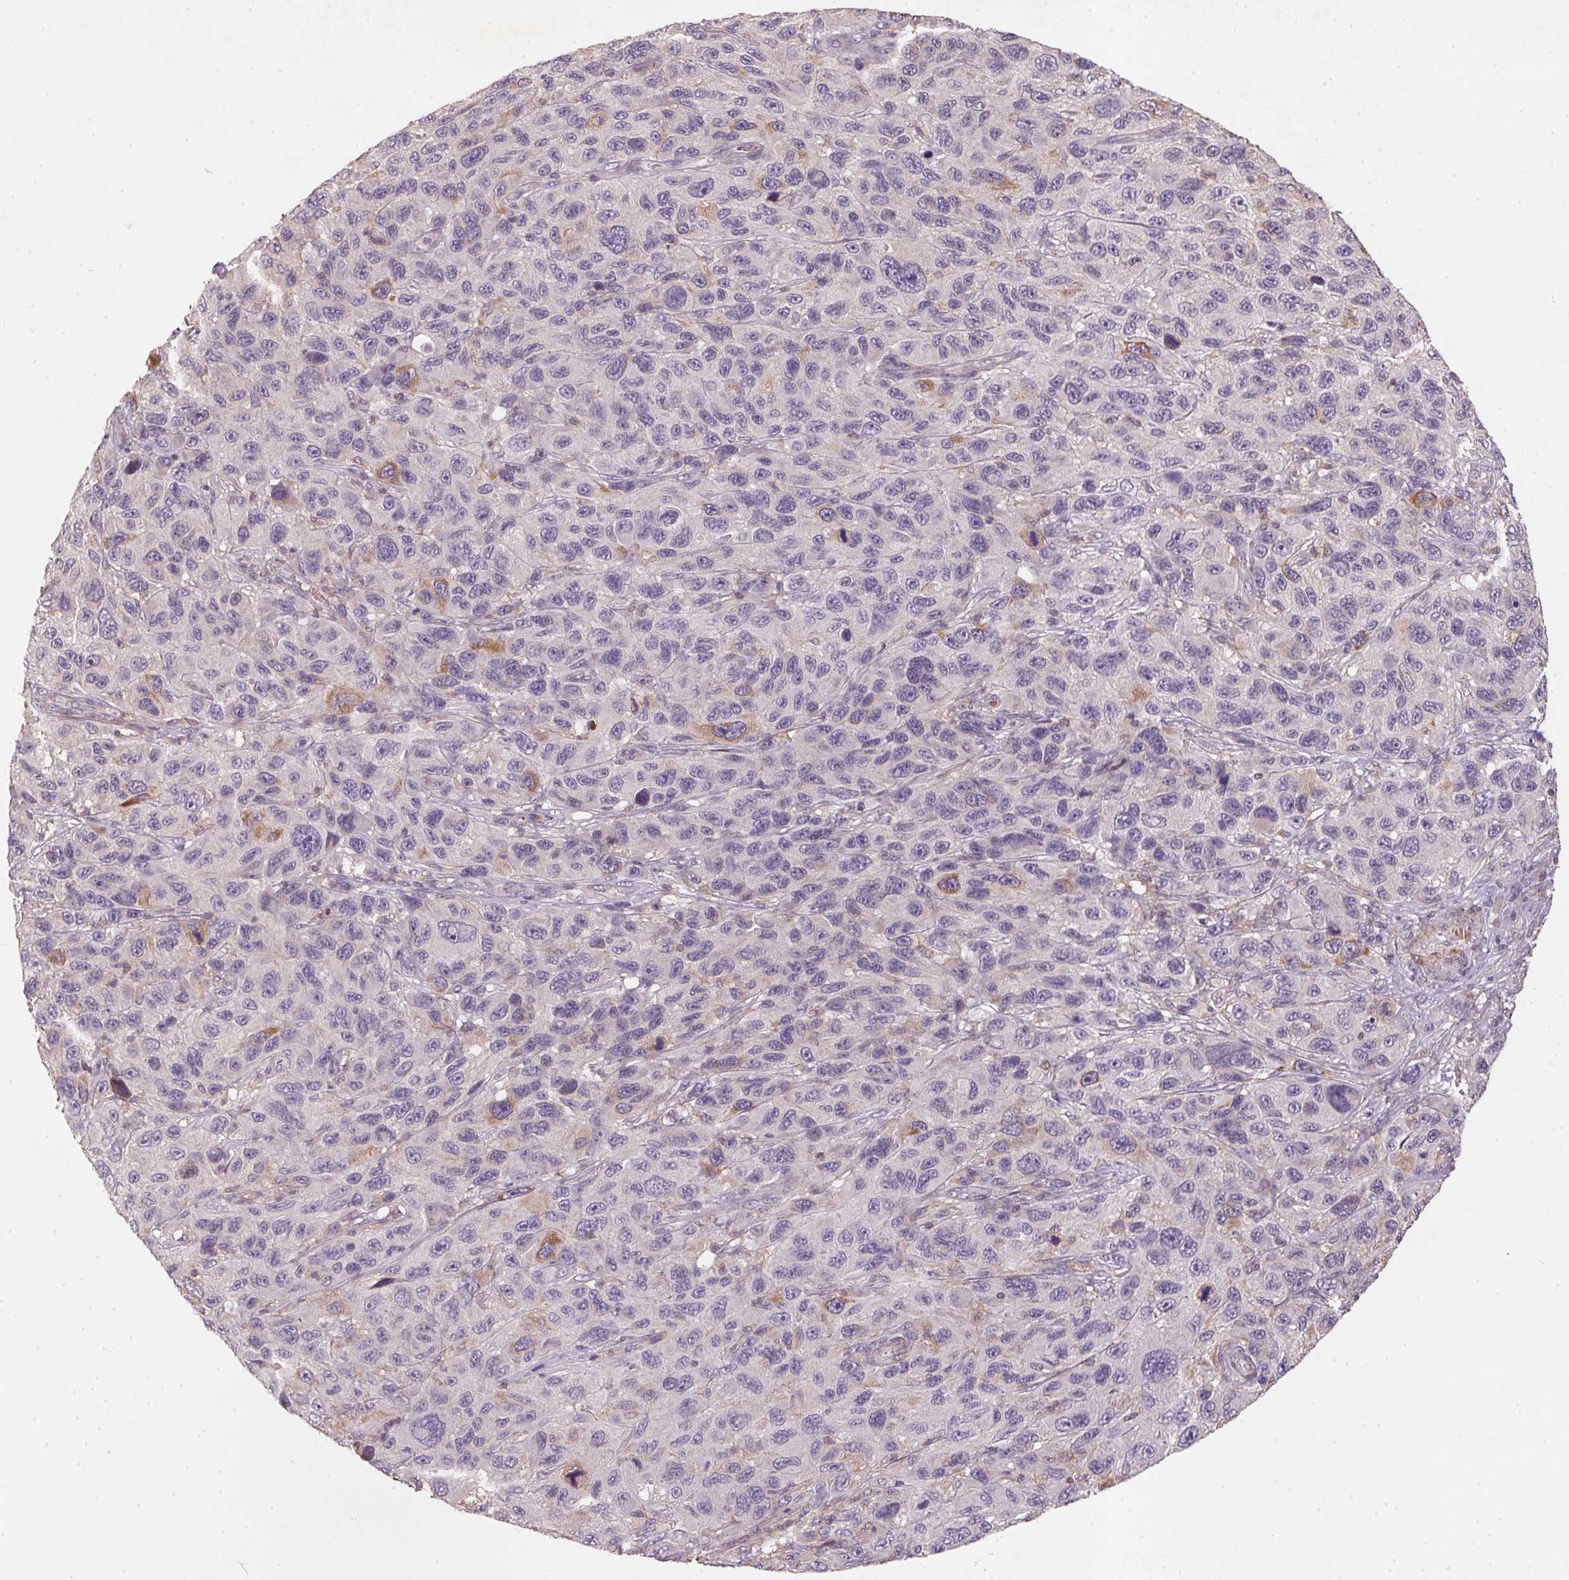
{"staining": {"intensity": "negative", "quantity": "none", "location": "none"}, "tissue": "melanoma", "cell_type": "Tumor cells", "image_type": "cancer", "snomed": [{"axis": "morphology", "description": "Malignant melanoma, NOS"}, {"axis": "topography", "description": "Skin"}], "caption": "Tumor cells are negative for brown protein staining in melanoma.", "gene": "KCNK15", "patient": {"sex": "male", "age": 53}}